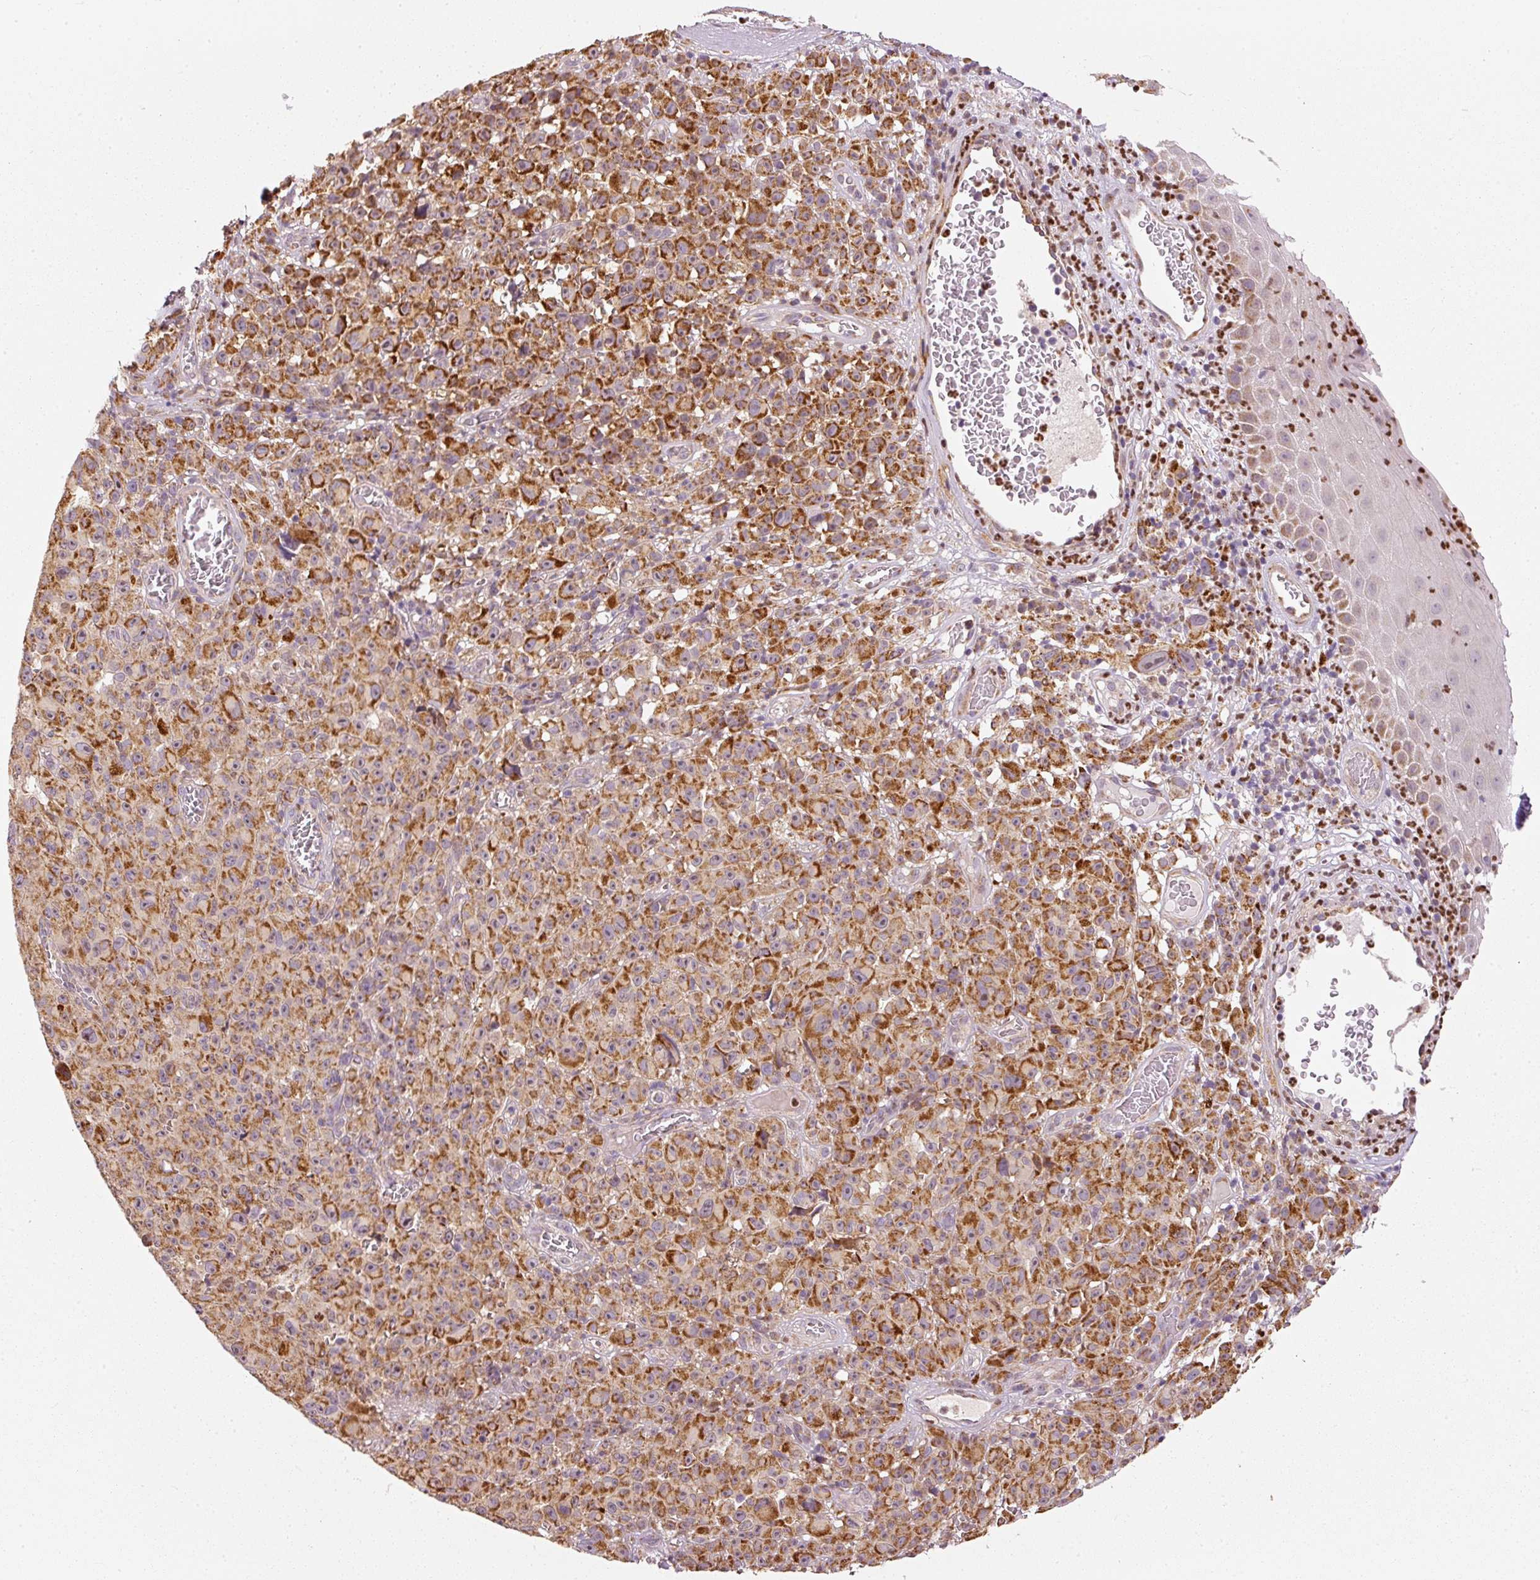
{"staining": {"intensity": "strong", "quantity": ">75%", "location": "cytoplasmic/membranous"}, "tissue": "melanoma", "cell_type": "Tumor cells", "image_type": "cancer", "snomed": [{"axis": "morphology", "description": "Malignant melanoma, NOS"}, {"axis": "topography", "description": "Skin"}], "caption": "Melanoma tissue exhibits strong cytoplasmic/membranous positivity in approximately >75% of tumor cells, visualized by immunohistochemistry.", "gene": "MTHFD1L", "patient": {"sex": "female", "age": 82}}